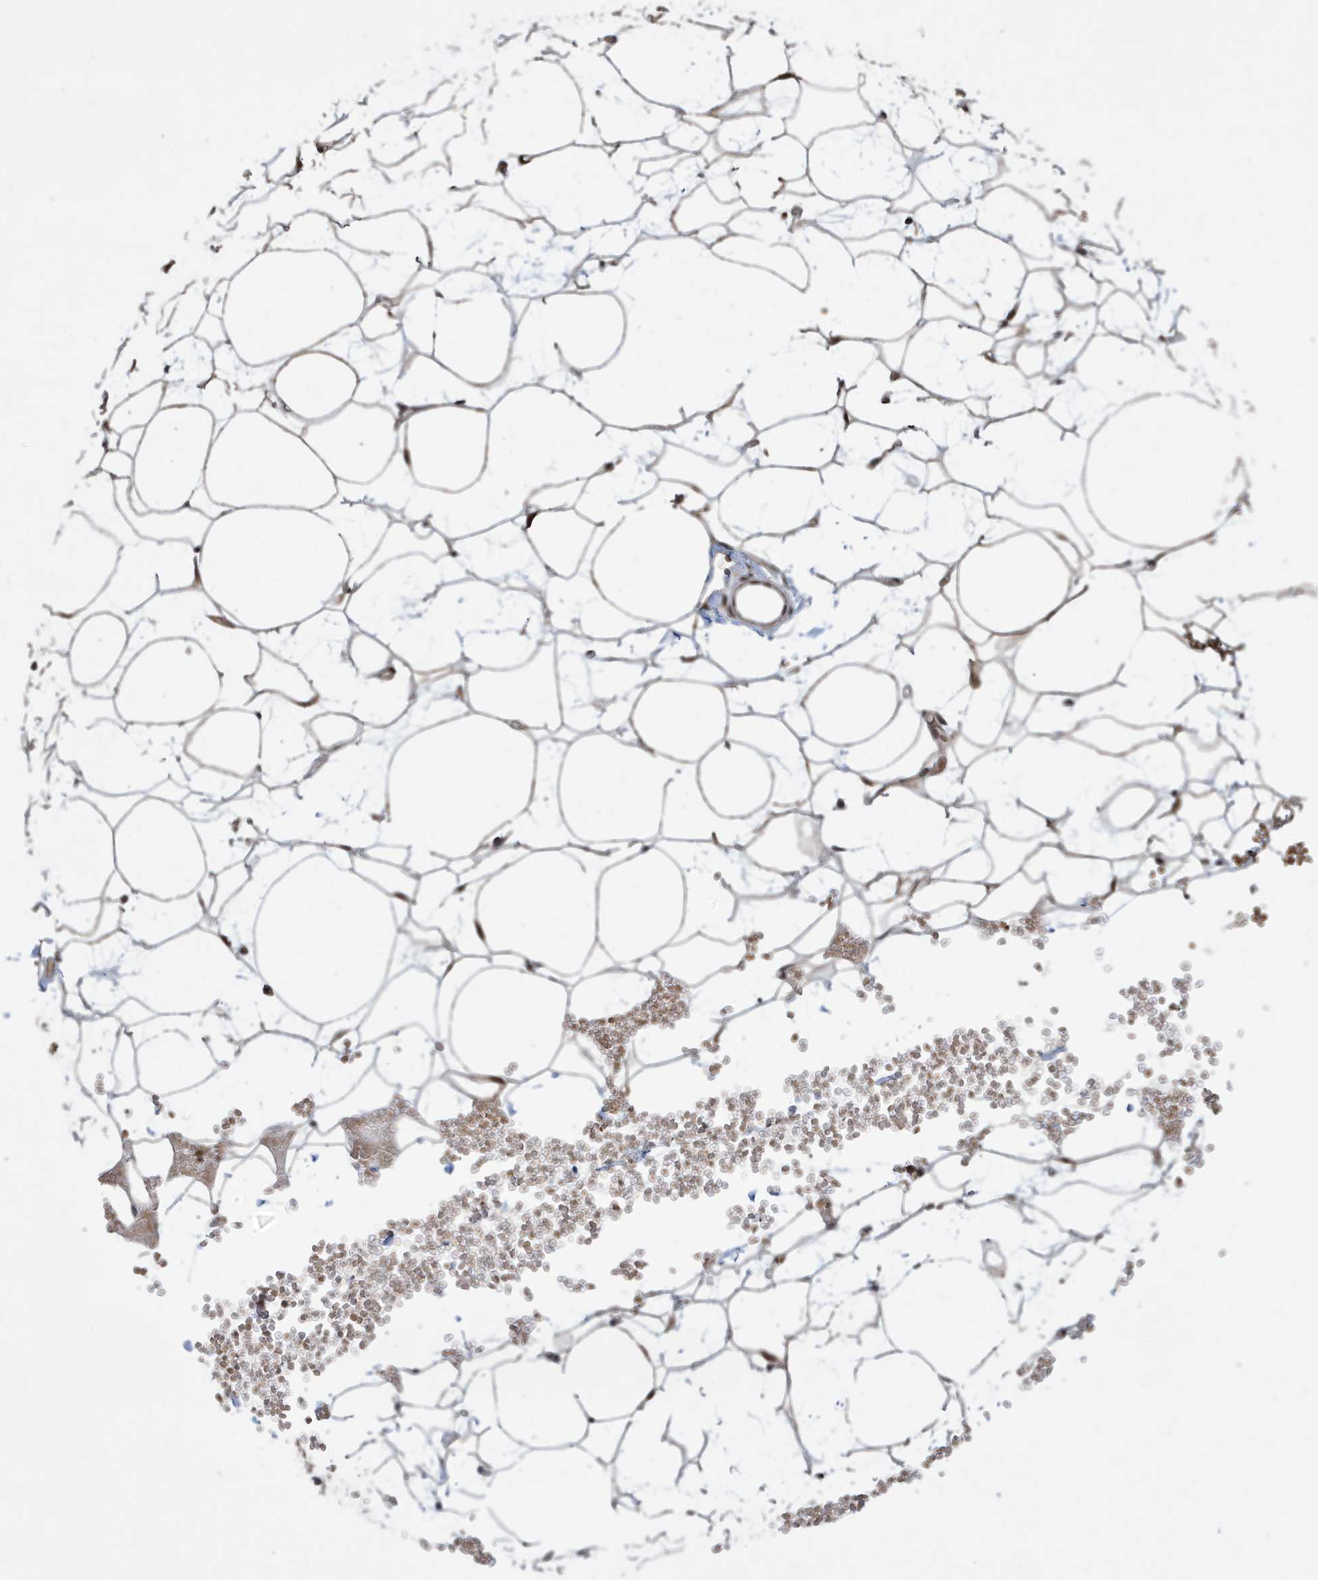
{"staining": {"intensity": "moderate", "quantity": ">75%", "location": "cytoplasmic/membranous,nuclear"}, "tissue": "adipose tissue", "cell_type": "Adipocytes", "image_type": "normal", "snomed": [{"axis": "morphology", "description": "Normal tissue, NOS"}, {"axis": "topography", "description": "Breast"}], "caption": "An immunohistochemistry image of unremarkable tissue is shown. Protein staining in brown highlights moderate cytoplasmic/membranous,nuclear positivity in adipose tissue within adipocytes.", "gene": "UBQLN1", "patient": {"sex": "female", "age": 23}}